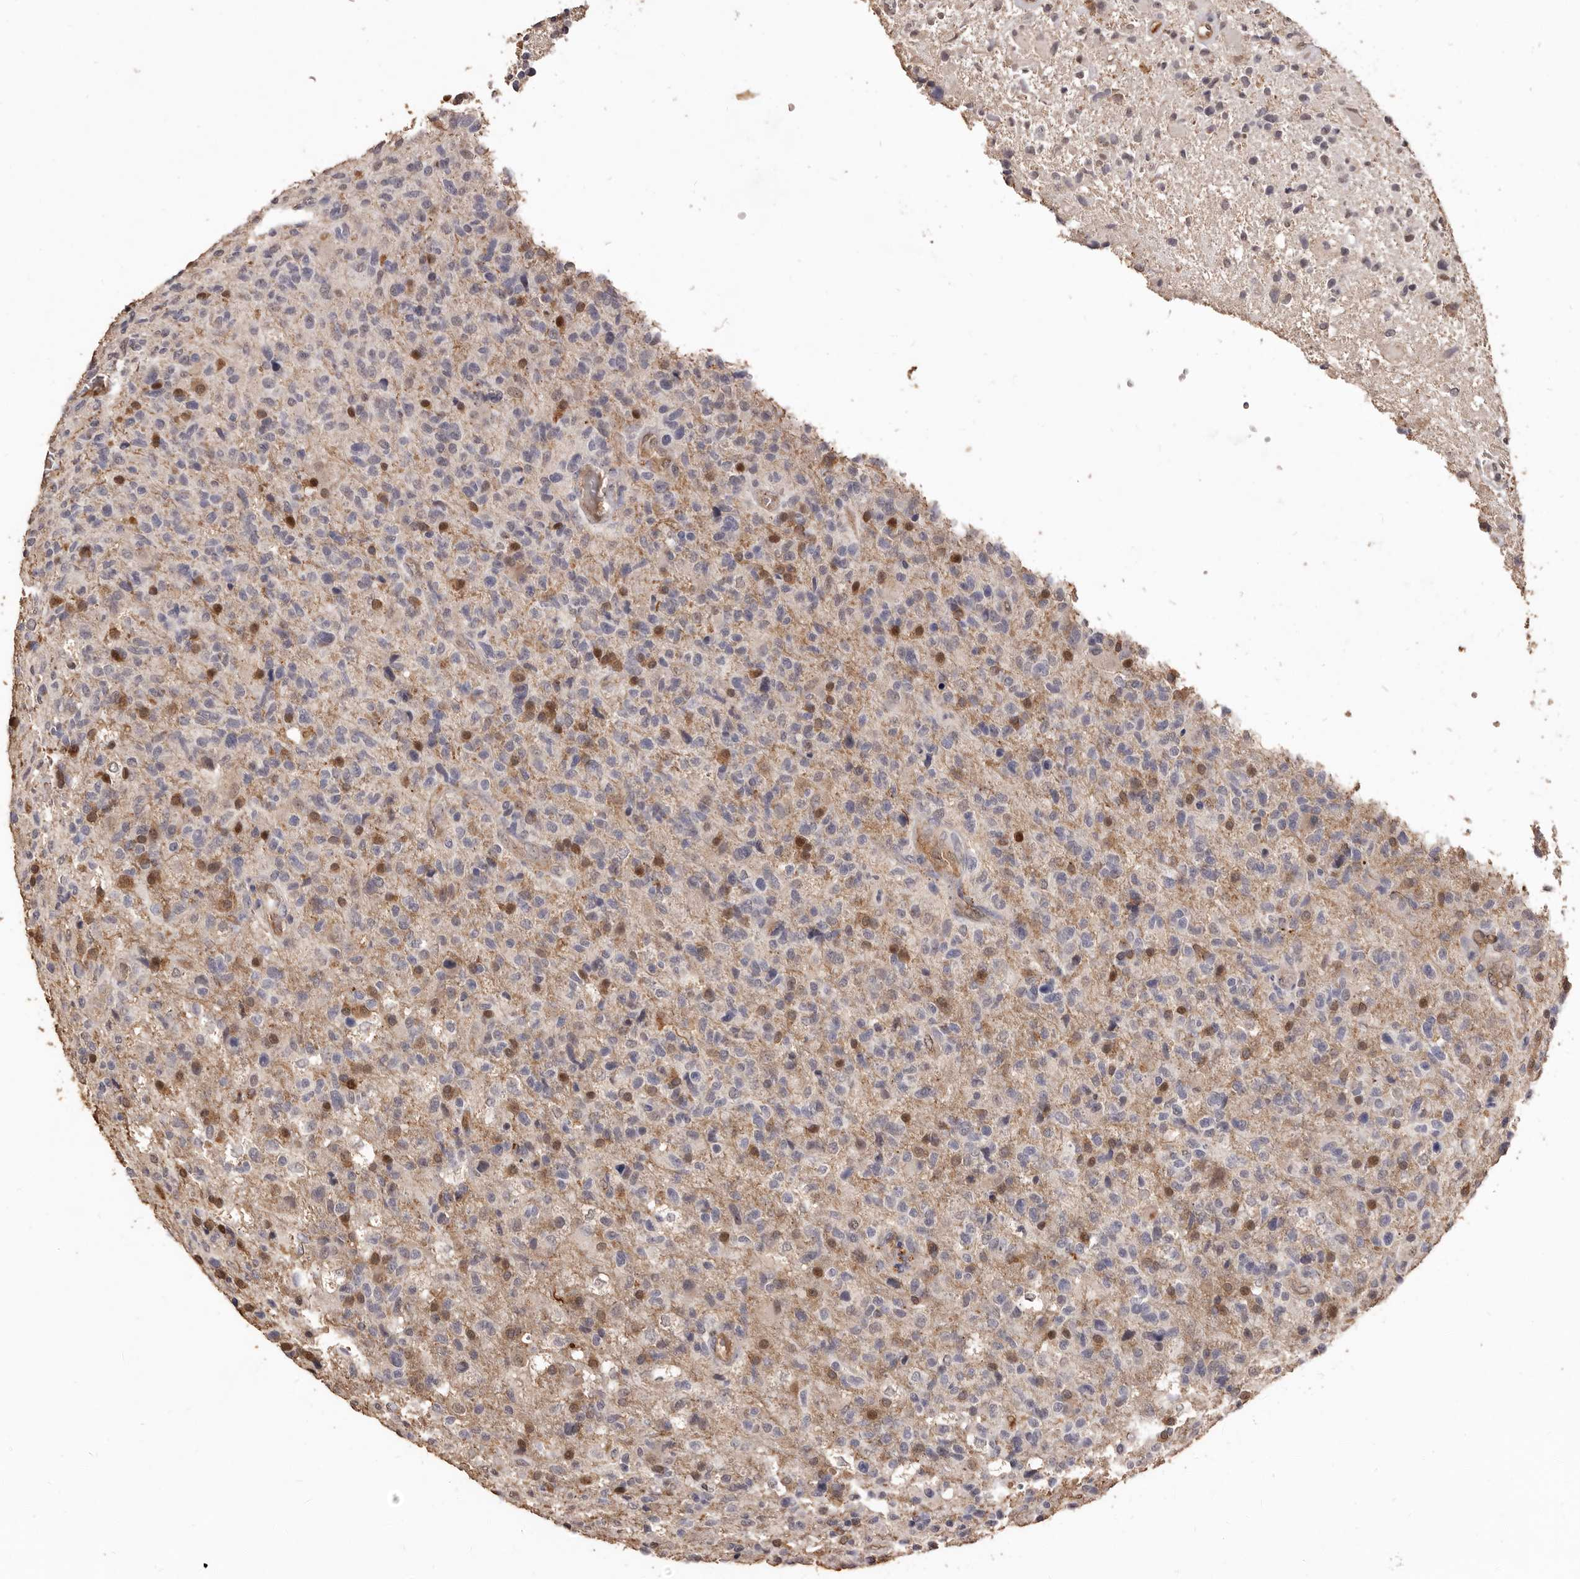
{"staining": {"intensity": "moderate", "quantity": "<25%", "location": "cytoplasmic/membranous,nuclear"}, "tissue": "glioma", "cell_type": "Tumor cells", "image_type": "cancer", "snomed": [{"axis": "morphology", "description": "Glioma, malignant, High grade"}, {"axis": "topography", "description": "Brain"}], "caption": "About <25% of tumor cells in glioma demonstrate moderate cytoplasmic/membranous and nuclear protein positivity as visualized by brown immunohistochemical staining.", "gene": "INAVA", "patient": {"sex": "male", "age": 72}}